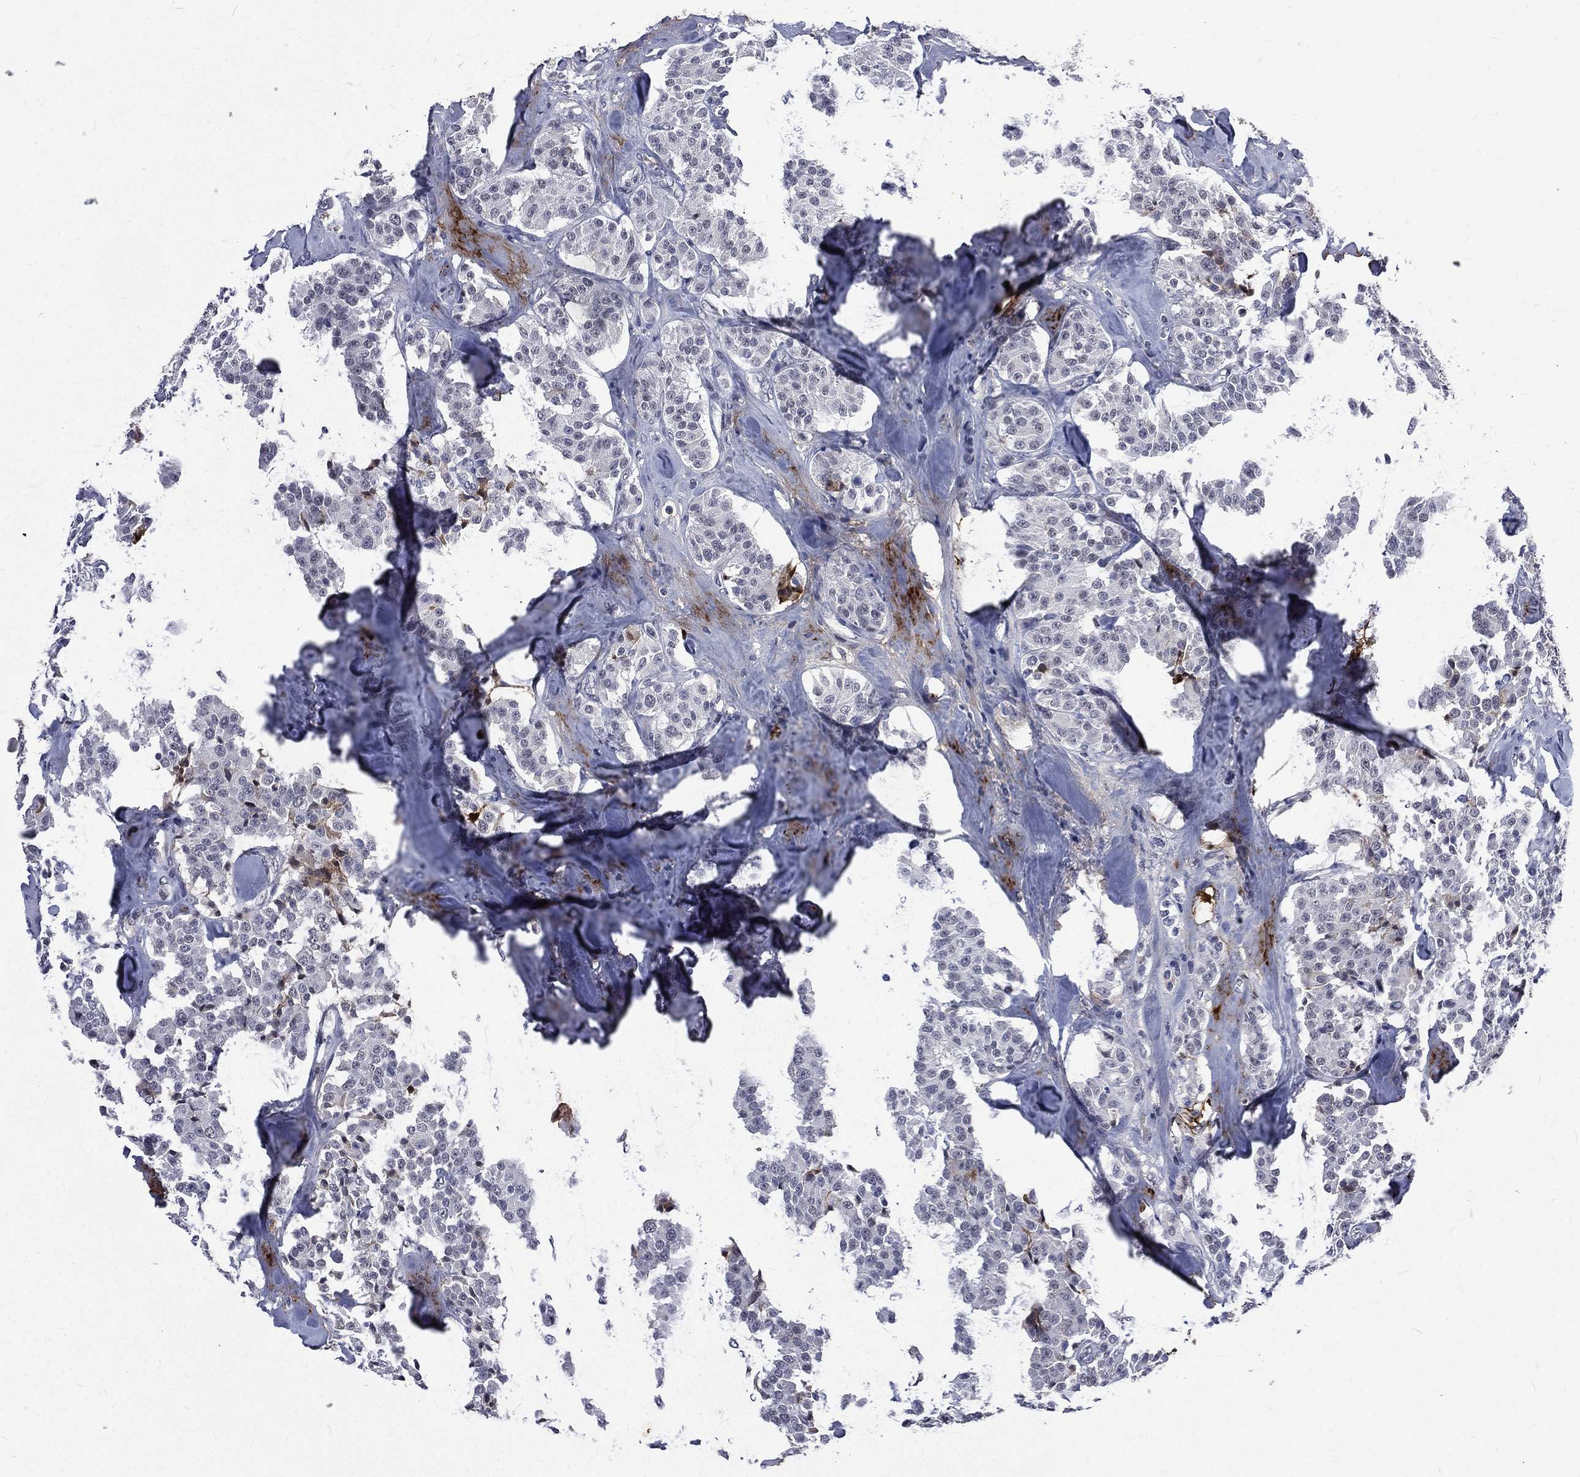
{"staining": {"intensity": "negative", "quantity": "none", "location": "none"}, "tissue": "carcinoid", "cell_type": "Tumor cells", "image_type": "cancer", "snomed": [{"axis": "morphology", "description": "Carcinoid, malignant, NOS"}, {"axis": "topography", "description": "Pancreas"}], "caption": "High power microscopy histopathology image of an immunohistochemistry image of carcinoid, revealing no significant staining in tumor cells. The staining was performed using DAB (3,3'-diaminobenzidine) to visualize the protein expression in brown, while the nuclei were stained in blue with hematoxylin (Magnification: 20x).", "gene": "FGG", "patient": {"sex": "male", "age": 41}}